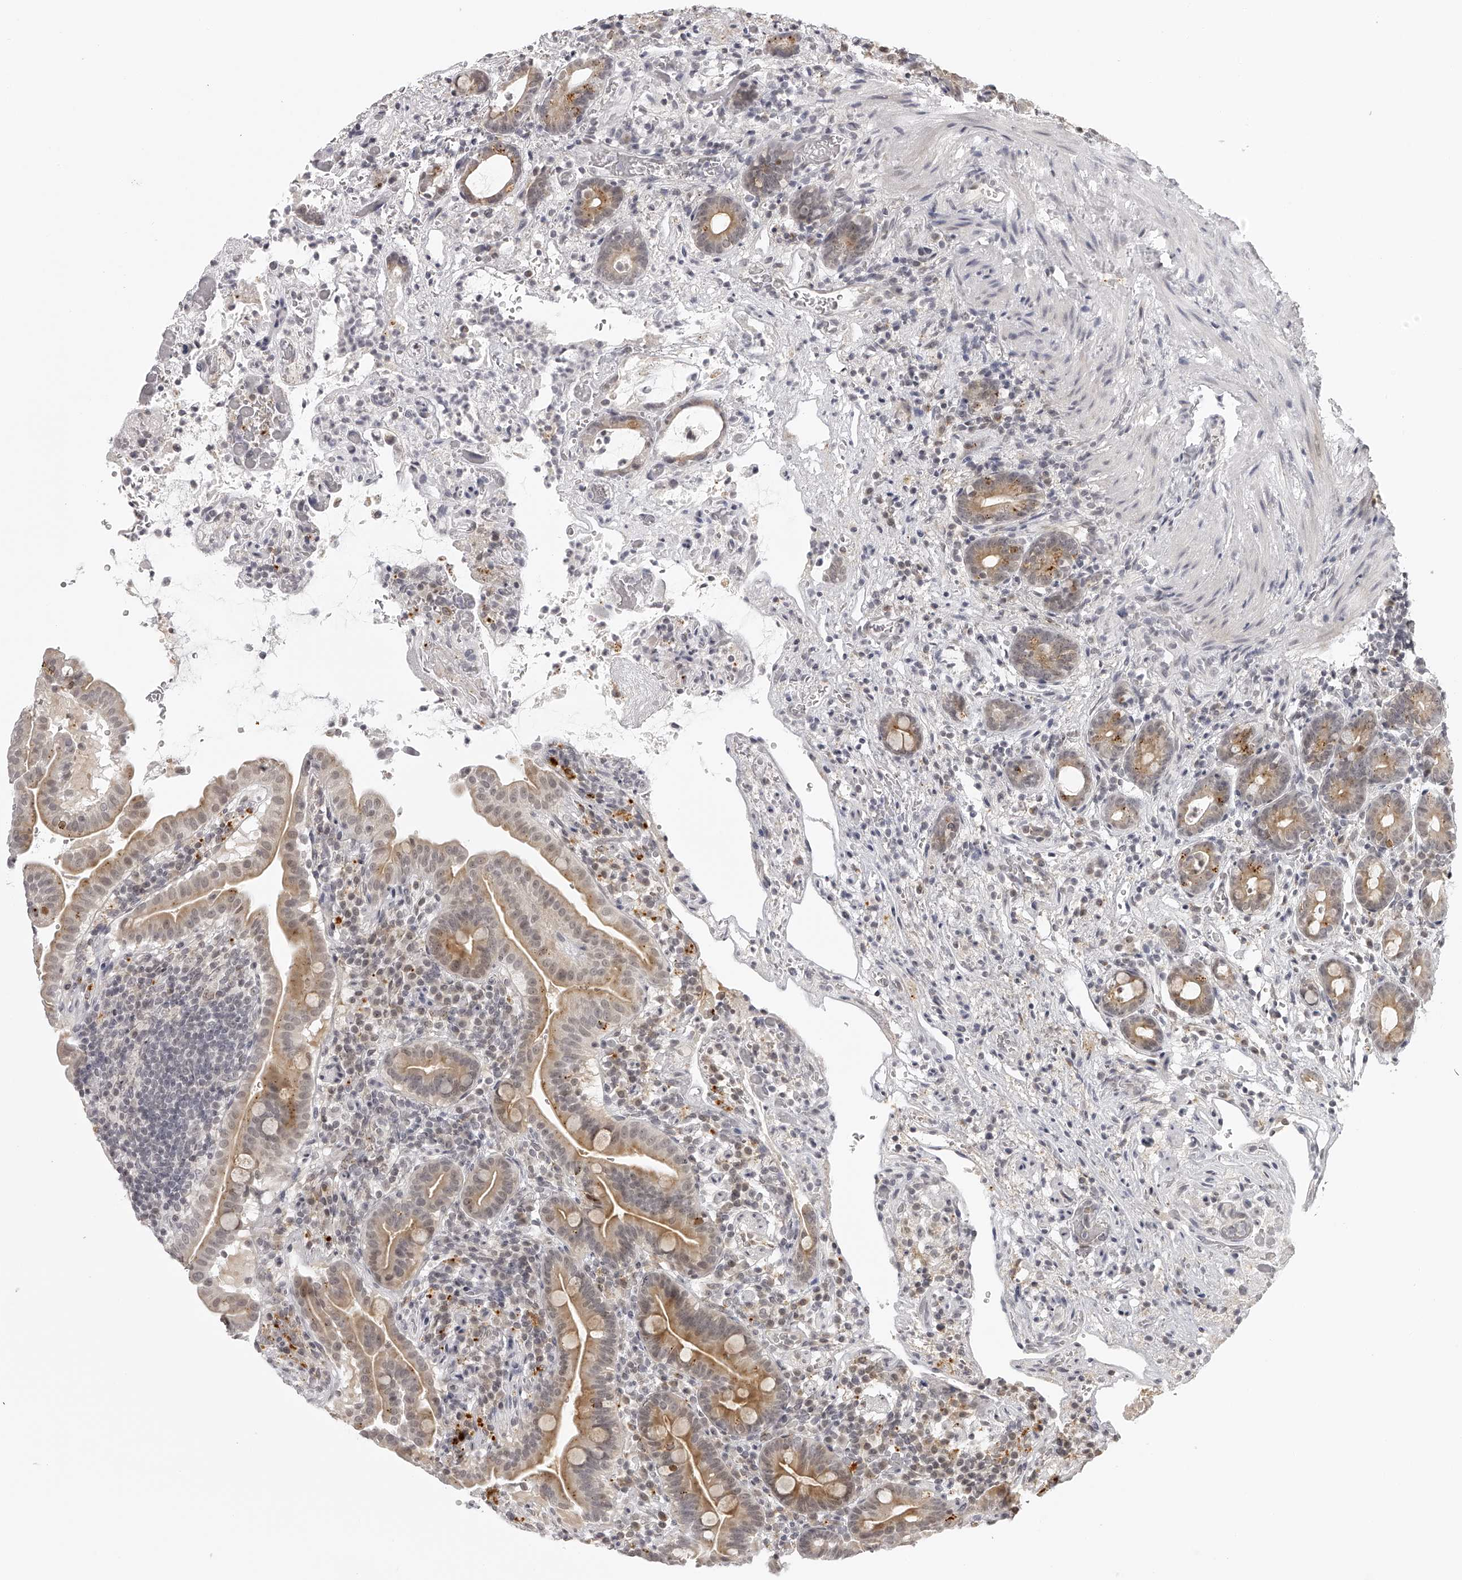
{"staining": {"intensity": "moderate", "quantity": "<25%", "location": "cytoplasmic/membranous"}, "tissue": "duodenum", "cell_type": "Glandular cells", "image_type": "normal", "snomed": [{"axis": "morphology", "description": "Normal tissue, NOS"}, {"axis": "topography", "description": "Duodenum"}], "caption": "Immunohistochemical staining of benign human duodenum displays moderate cytoplasmic/membranous protein staining in approximately <25% of glandular cells. The protein is stained brown, and the nuclei are stained in blue (DAB IHC with brightfield microscopy, high magnification).", "gene": "RNF220", "patient": {"sex": "male", "age": 54}}